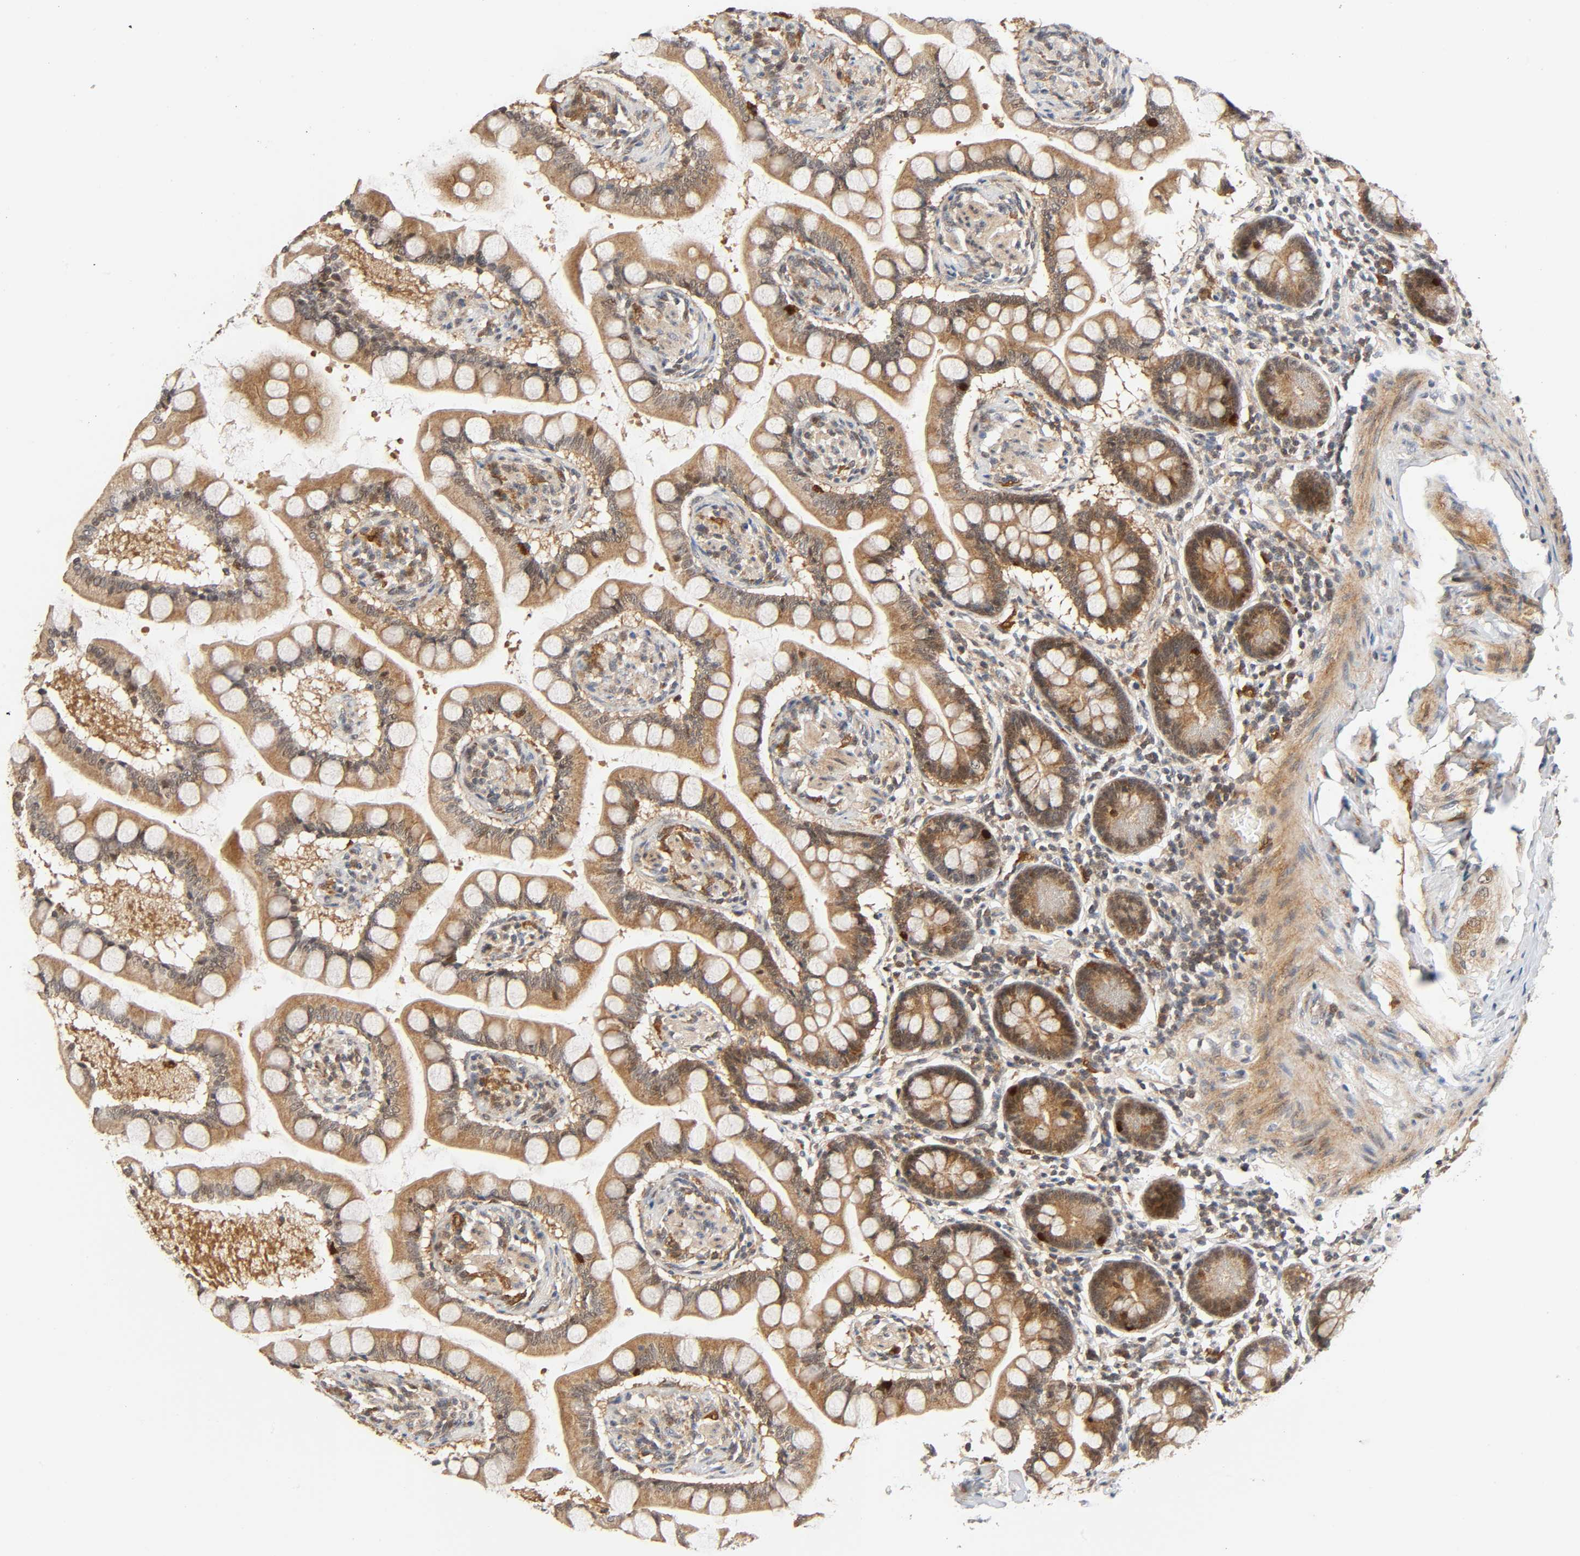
{"staining": {"intensity": "moderate", "quantity": ">75%", "location": "cytoplasmic/membranous"}, "tissue": "small intestine", "cell_type": "Glandular cells", "image_type": "normal", "snomed": [{"axis": "morphology", "description": "Normal tissue, NOS"}, {"axis": "topography", "description": "Small intestine"}], "caption": "Immunohistochemistry (IHC) micrograph of unremarkable small intestine: small intestine stained using immunohistochemistry (IHC) demonstrates medium levels of moderate protein expression localized specifically in the cytoplasmic/membranous of glandular cells, appearing as a cytoplasmic/membranous brown color.", "gene": "CASP9", "patient": {"sex": "male", "age": 41}}